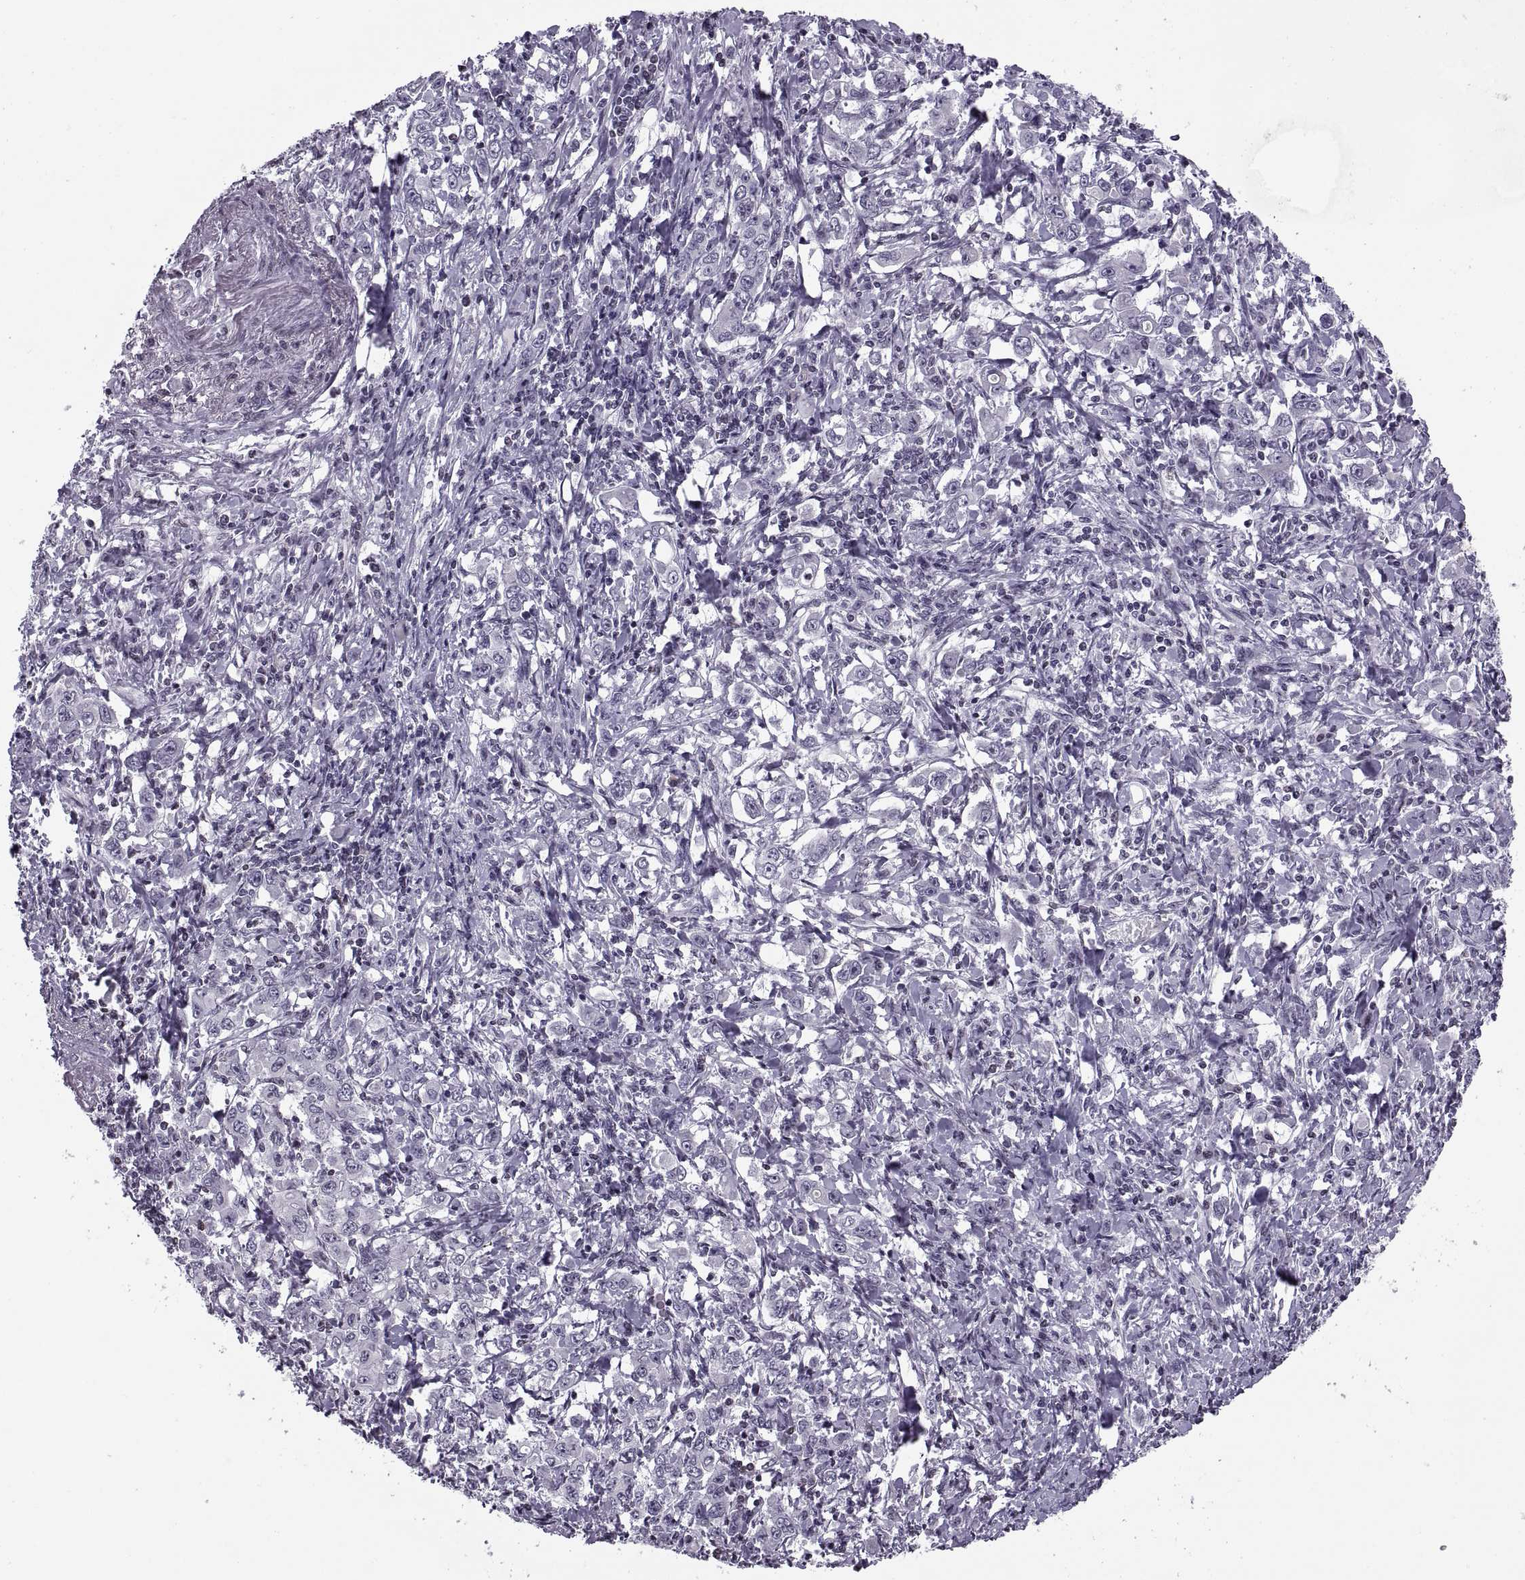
{"staining": {"intensity": "negative", "quantity": "none", "location": "none"}, "tissue": "stomach cancer", "cell_type": "Tumor cells", "image_type": "cancer", "snomed": [{"axis": "morphology", "description": "Adenocarcinoma, NOS"}, {"axis": "topography", "description": "Stomach, lower"}], "caption": "DAB (3,3'-diaminobenzidine) immunohistochemical staining of human adenocarcinoma (stomach) reveals no significant staining in tumor cells.", "gene": "H1-8", "patient": {"sex": "female", "age": 72}}